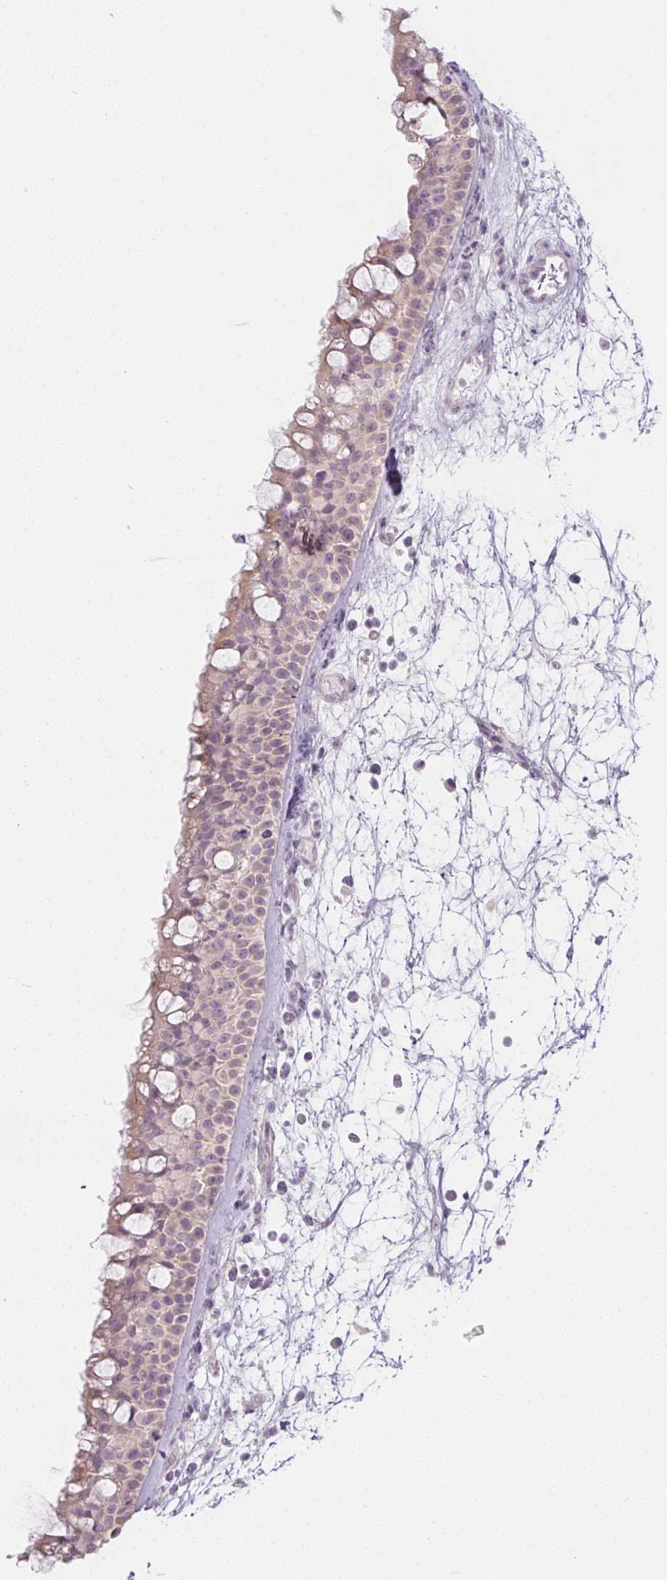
{"staining": {"intensity": "weak", "quantity": "<25%", "location": "cytoplasmic/membranous"}, "tissue": "nasopharynx", "cell_type": "Respiratory epithelial cells", "image_type": "normal", "snomed": [{"axis": "morphology", "description": "Normal tissue, NOS"}, {"axis": "topography", "description": "Nasopharynx"}], "caption": "Immunohistochemistry of normal nasopharynx demonstrates no staining in respiratory epithelial cells.", "gene": "CTCFL", "patient": {"sex": "male", "age": 68}}